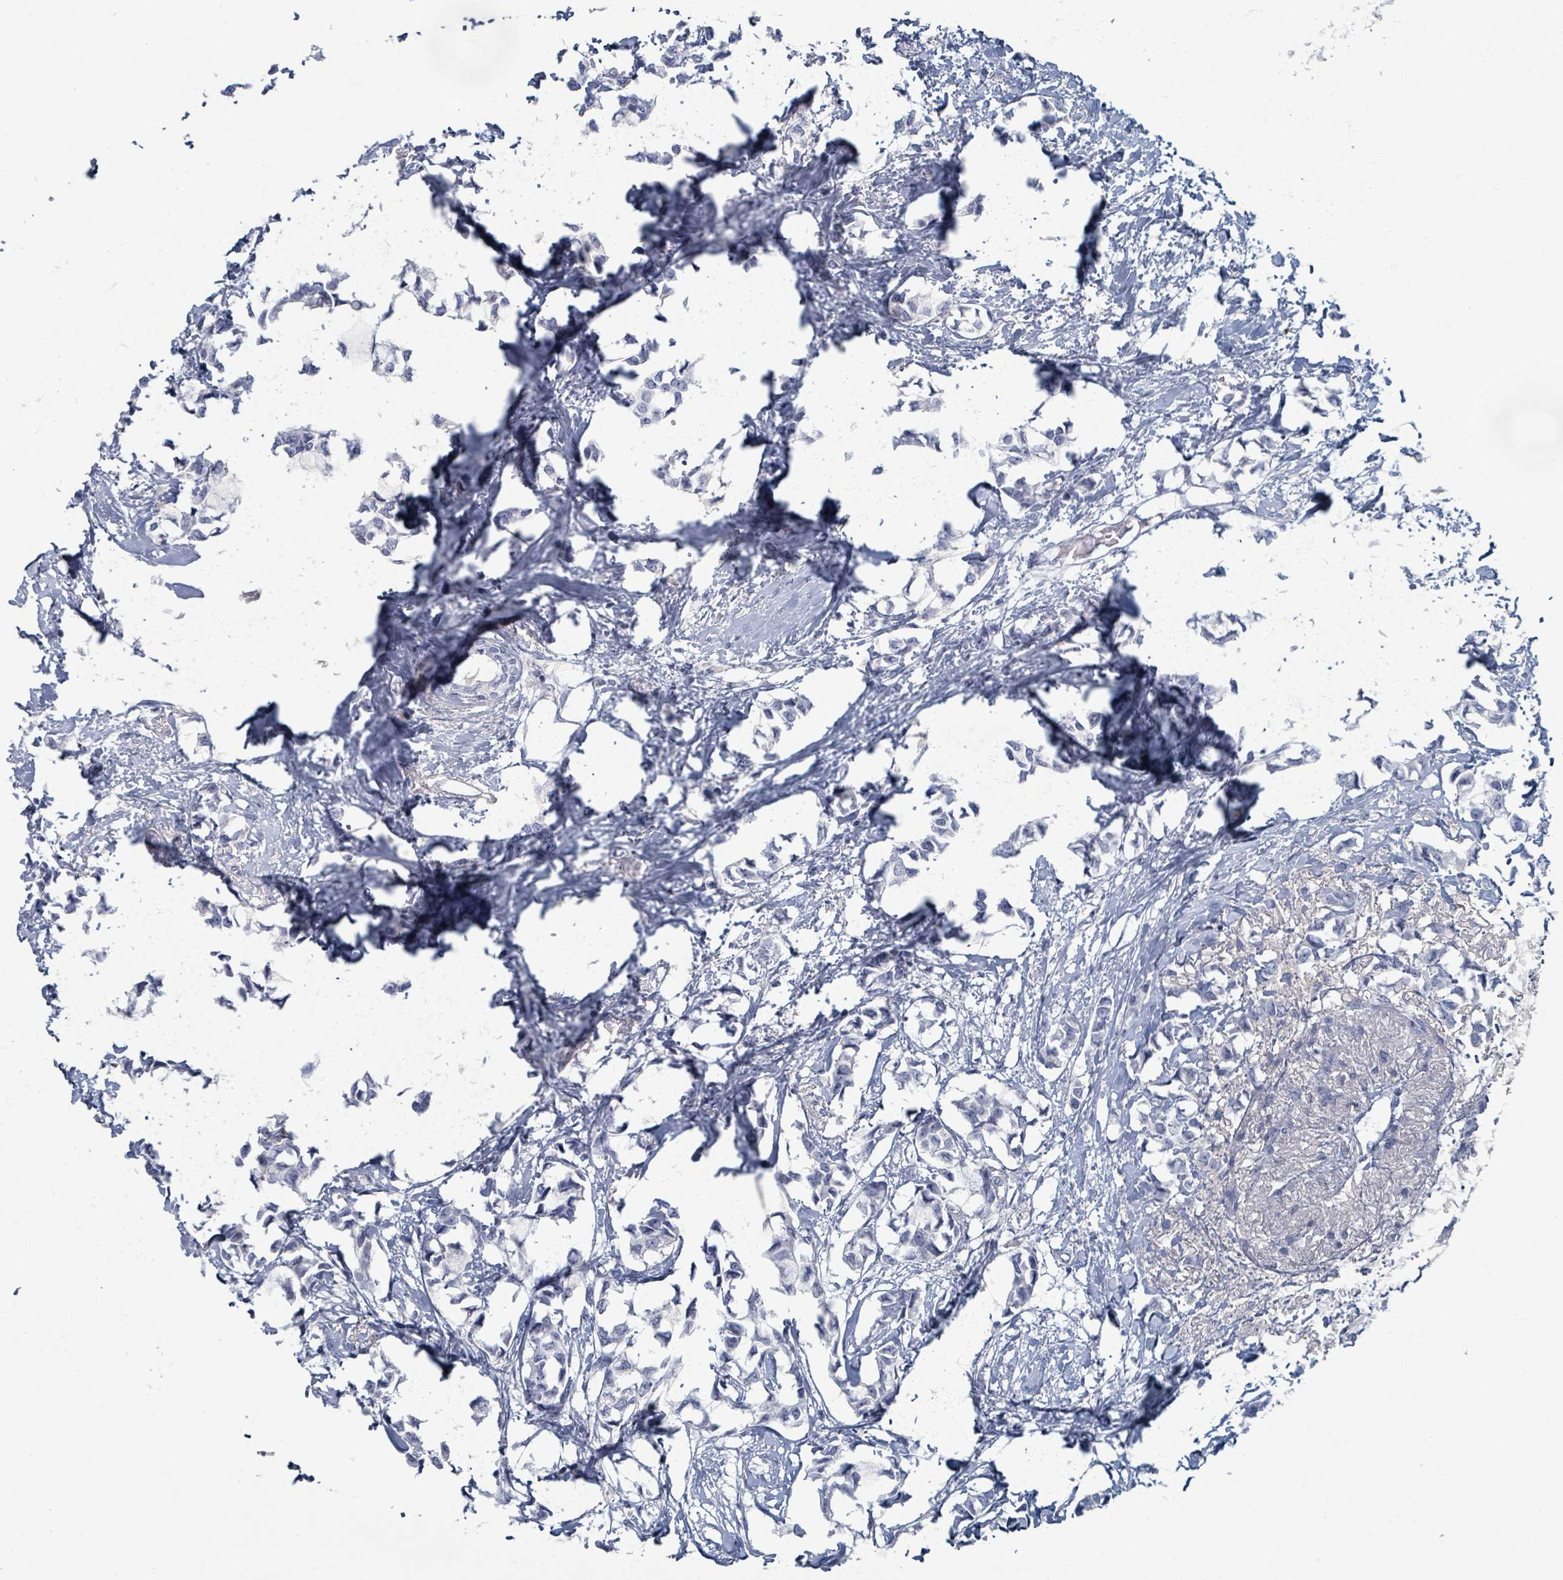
{"staining": {"intensity": "negative", "quantity": "none", "location": "none"}, "tissue": "breast cancer", "cell_type": "Tumor cells", "image_type": "cancer", "snomed": [{"axis": "morphology", "description": "Duct carcinoma"}, {"axis": "topography", "description": "Breast"}], "caption": "A photomicrograph of breast cancer (infiltrating ductal carcinoma) stained for a protein exhibits no brown staining in tumor cells.", "gene": "TAS2R1", "patient": {"sex": "female", "age": 73}}